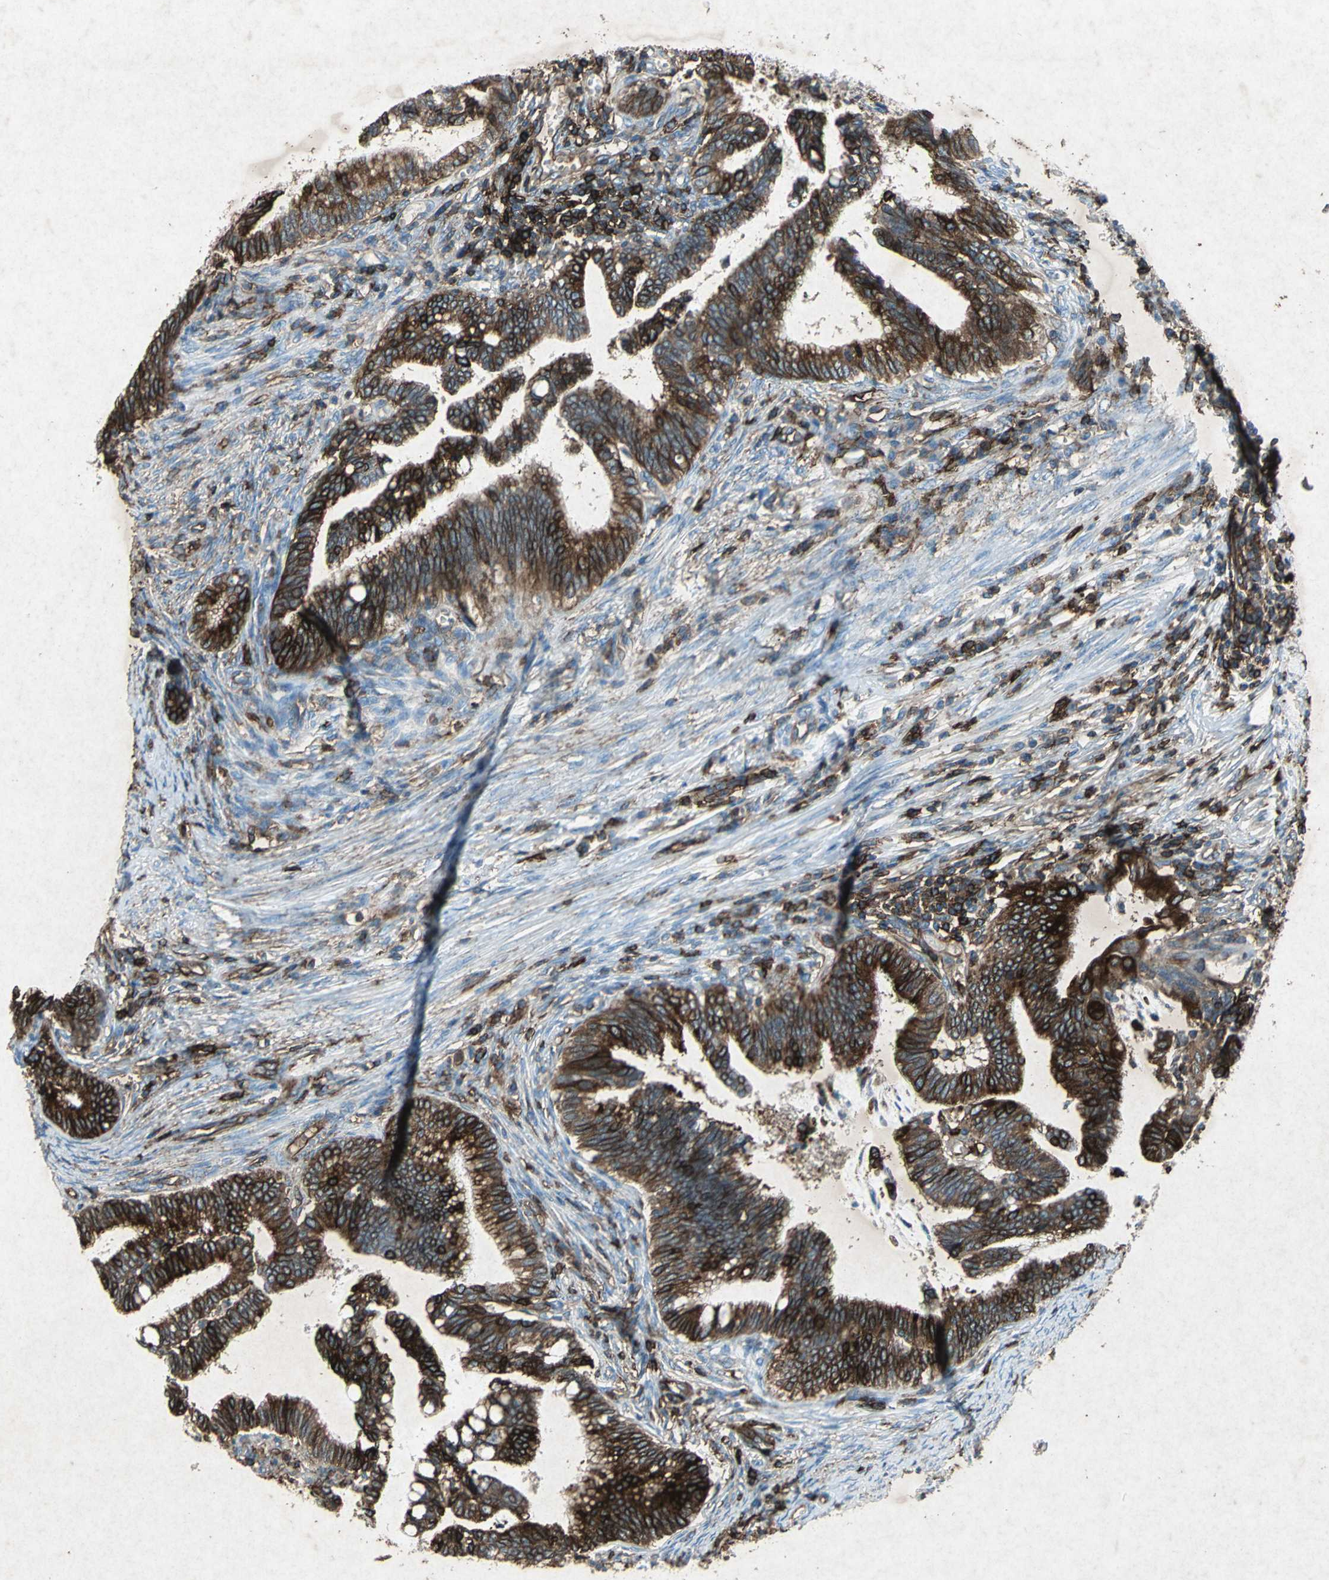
{"staining": {"intensity": "strong", "quantity": ">75%", "location": "cytoplasmic/membranous"}, "tissue": "cervical cancer", "cell_type": "Tumor cells", "image_type": "cancer", "snomed": [{"axis": "morphology", "description": "Adenocarcinoma, NOS"}, {"axis": "topography", "description": "Cervix"}], "caption": "IHC of cervical cancer demonstrates high levels of strong cytoplasmic/membranous positivity in approximately >75% of tumor cells. (DAB = brown stain, brightfield microscopy at high magnification).", "gene": "CCR6", "patient": {"sex": "female", "age": 36}}